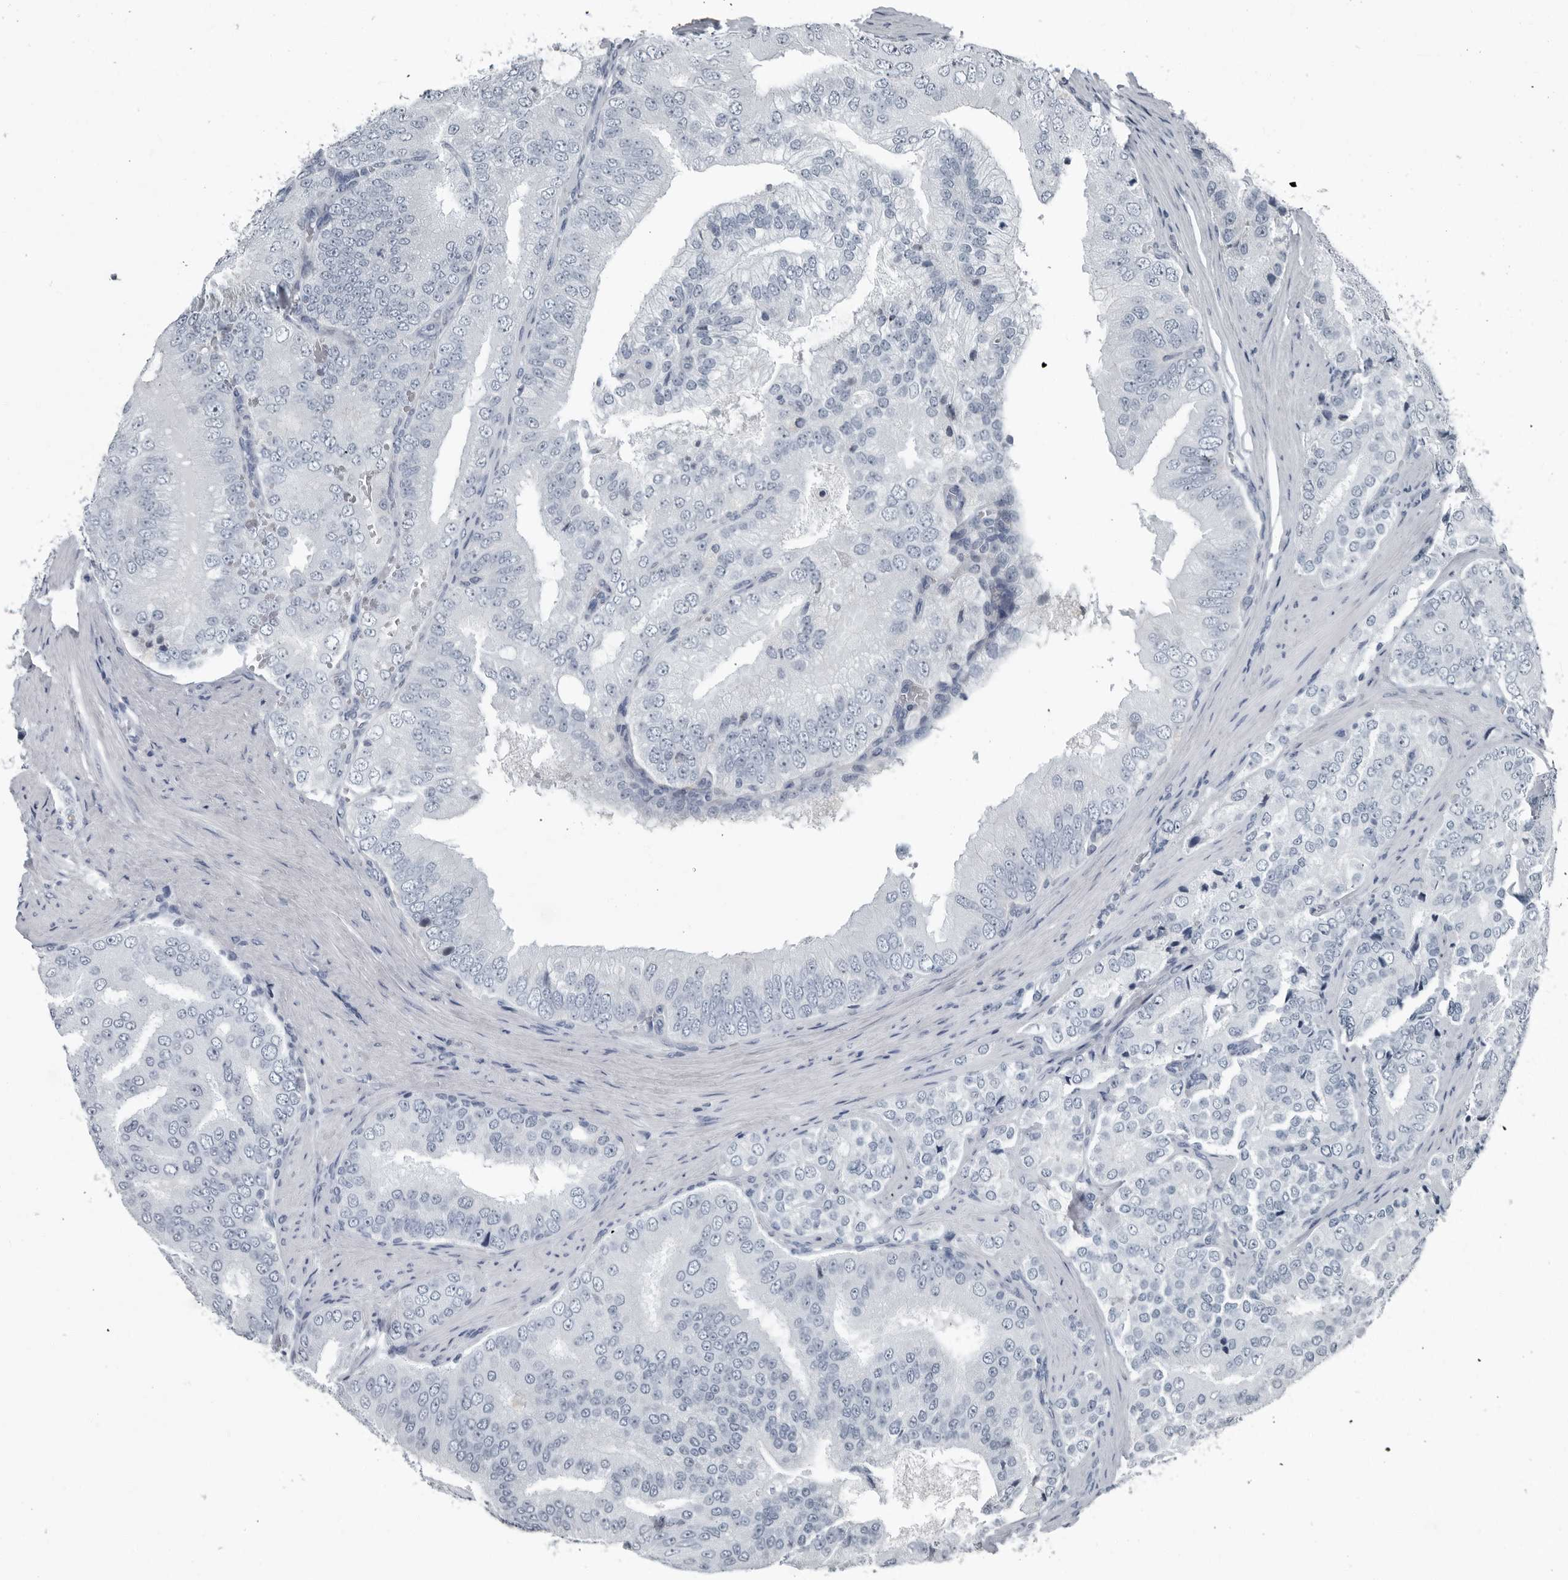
{"staining": {"intensity": "negative", "quantity": "none", "location": "none"}, "tissue": "prostate cancer", "cell_type": "Tumor cells", "image_type": "cancer", "snomed": [{"axis": "morphology", "description": "Adenocarcinoma, High grade"}, {"axis": "topography", "description": "Prostate"}], "caption": "Tumor cells are negative for protein expression in human prostate cancer (high-grade adenocarcinoma).", "gene": "PDCD11", "patient": {"sex": "male", "age": 58}}